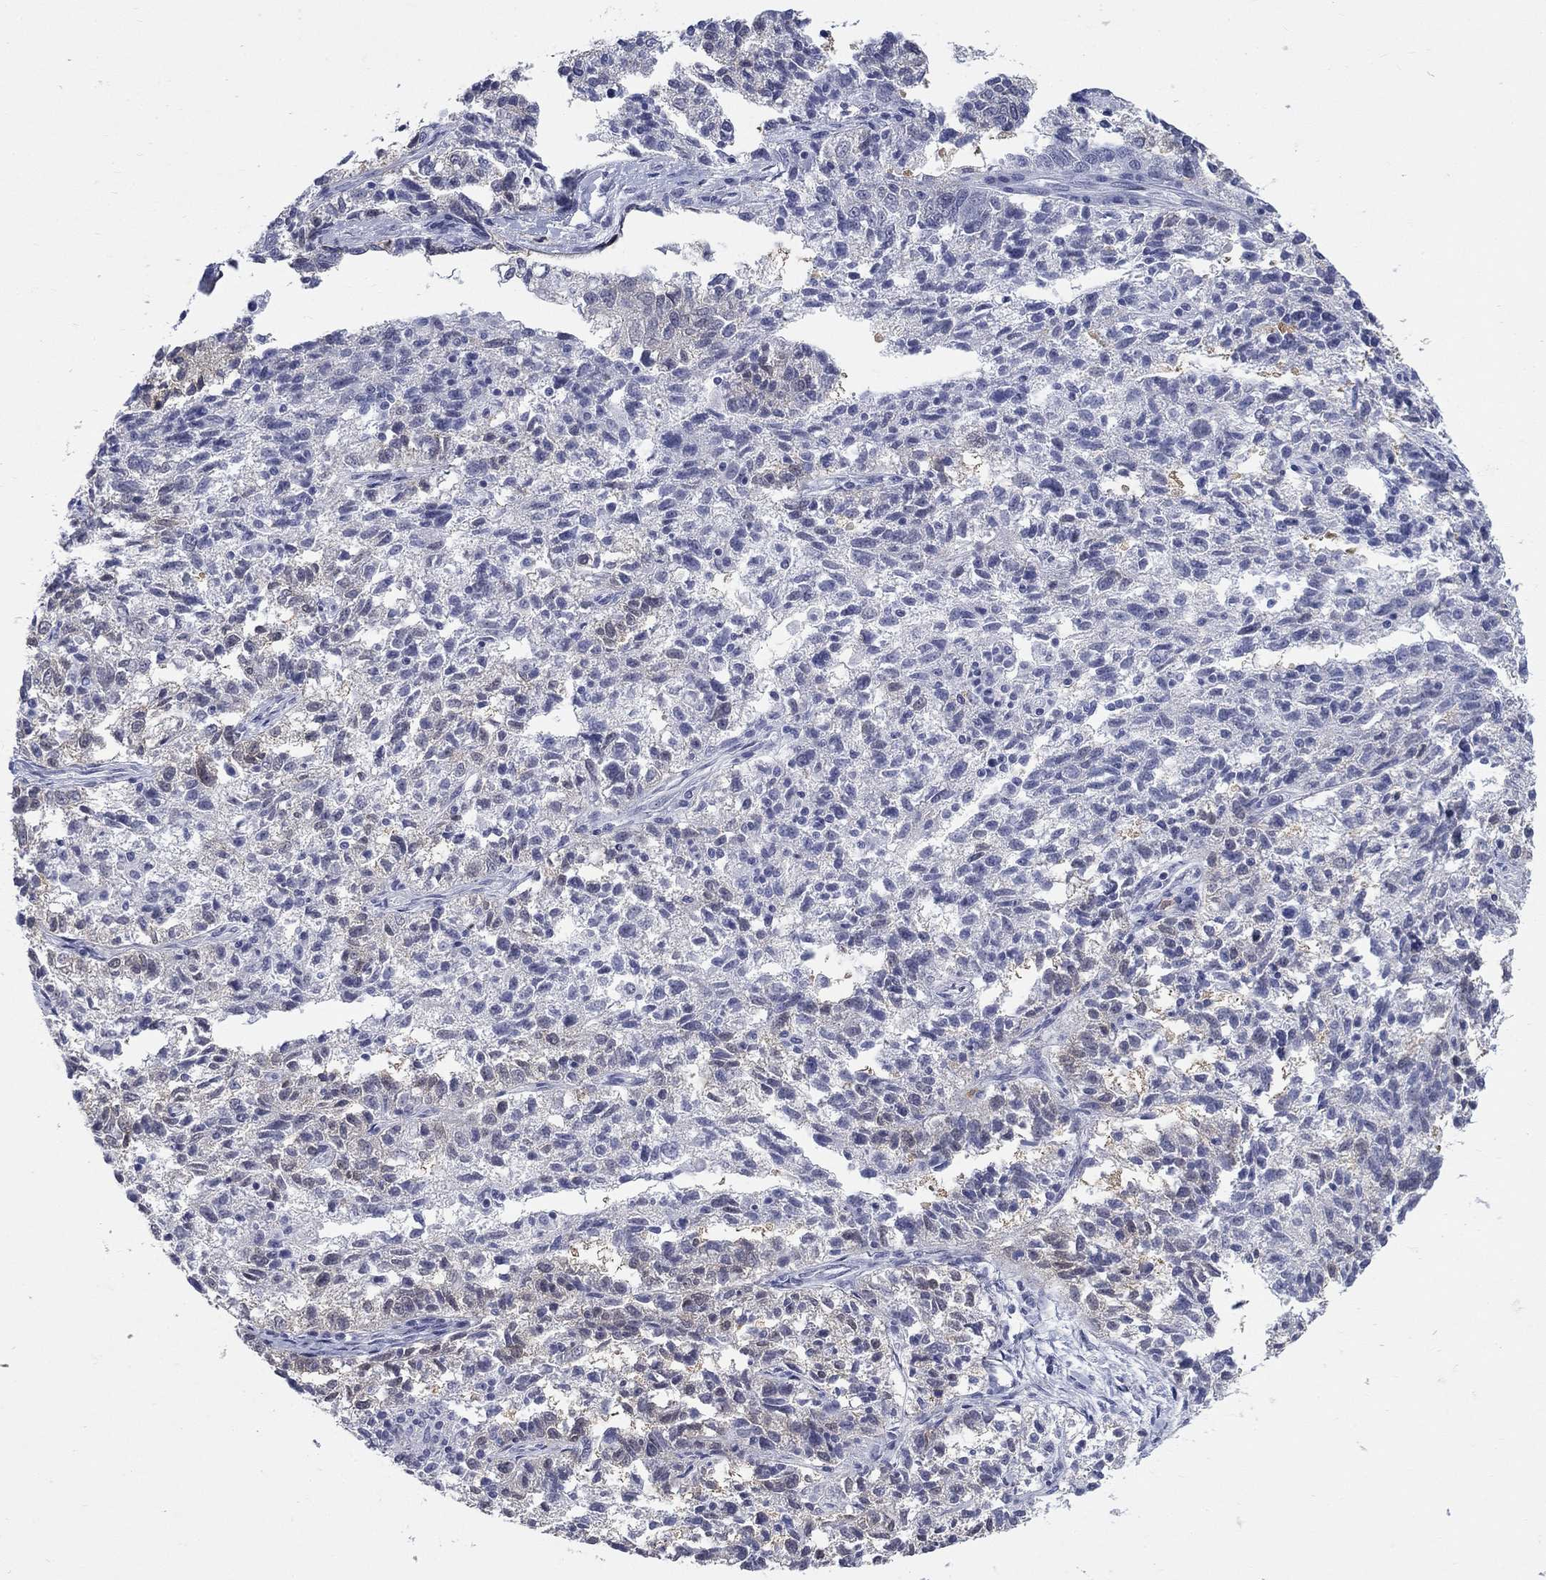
{"staining": {"intensity": "weak", "quantity": "<25%", "location": "cytoplasmic/membranous"}, "tissue": "ovarian cancer", "cell_type": "Tumor cells", "image_type": "cancer", "snomed": [{"axis": "morphology", "description": "Cystadenocarcinoma, serous, NOS"}, {"axis": "topography", "description": "Ovary"}], "caption": "A photomicrograph of human ovarian cancer (serous cystadenocarcinoma) is negative for staining in tumor cells.", "gene": "ECEL1", "patient": {"sex": "female", "age": 71}}